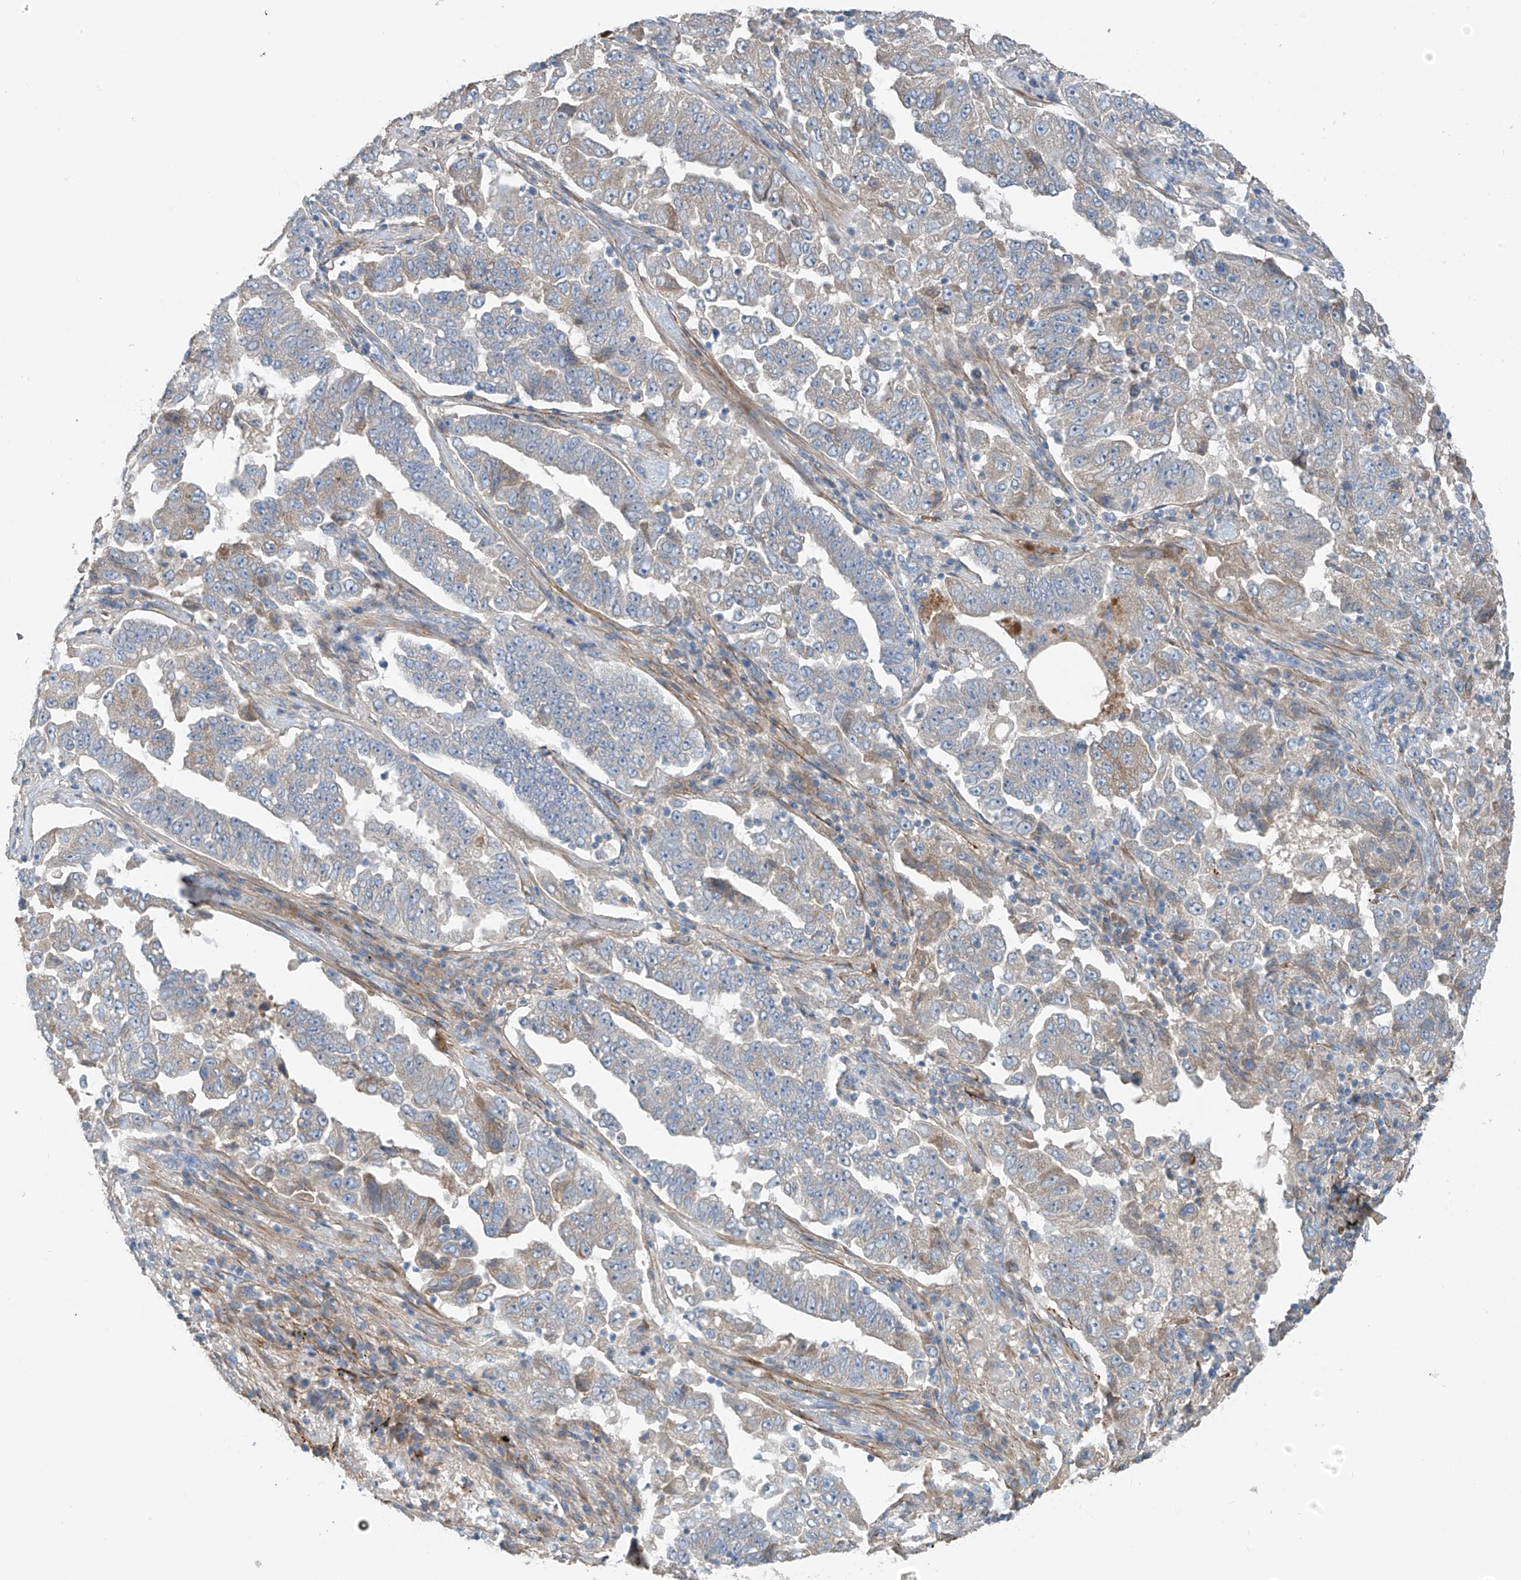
{"staining": {"intensity": "negative", "quantity": "none", "location": "none"}, "tissue": "lung cancer", "cell_type": "Tumor cells", "image_type": "cancer", "snomed": [{"axis": "morphology", "description": "Adenocarcinoma, NOS"}, {"axis": "topography", "description": "Lung"}], "caption": "DAB immunohistochemical staining of human lung cancer demonstrates no significant positivity in tumor cells.", "gene": "GALNTL6", "patient": {"sex": "female", "age": 51}}